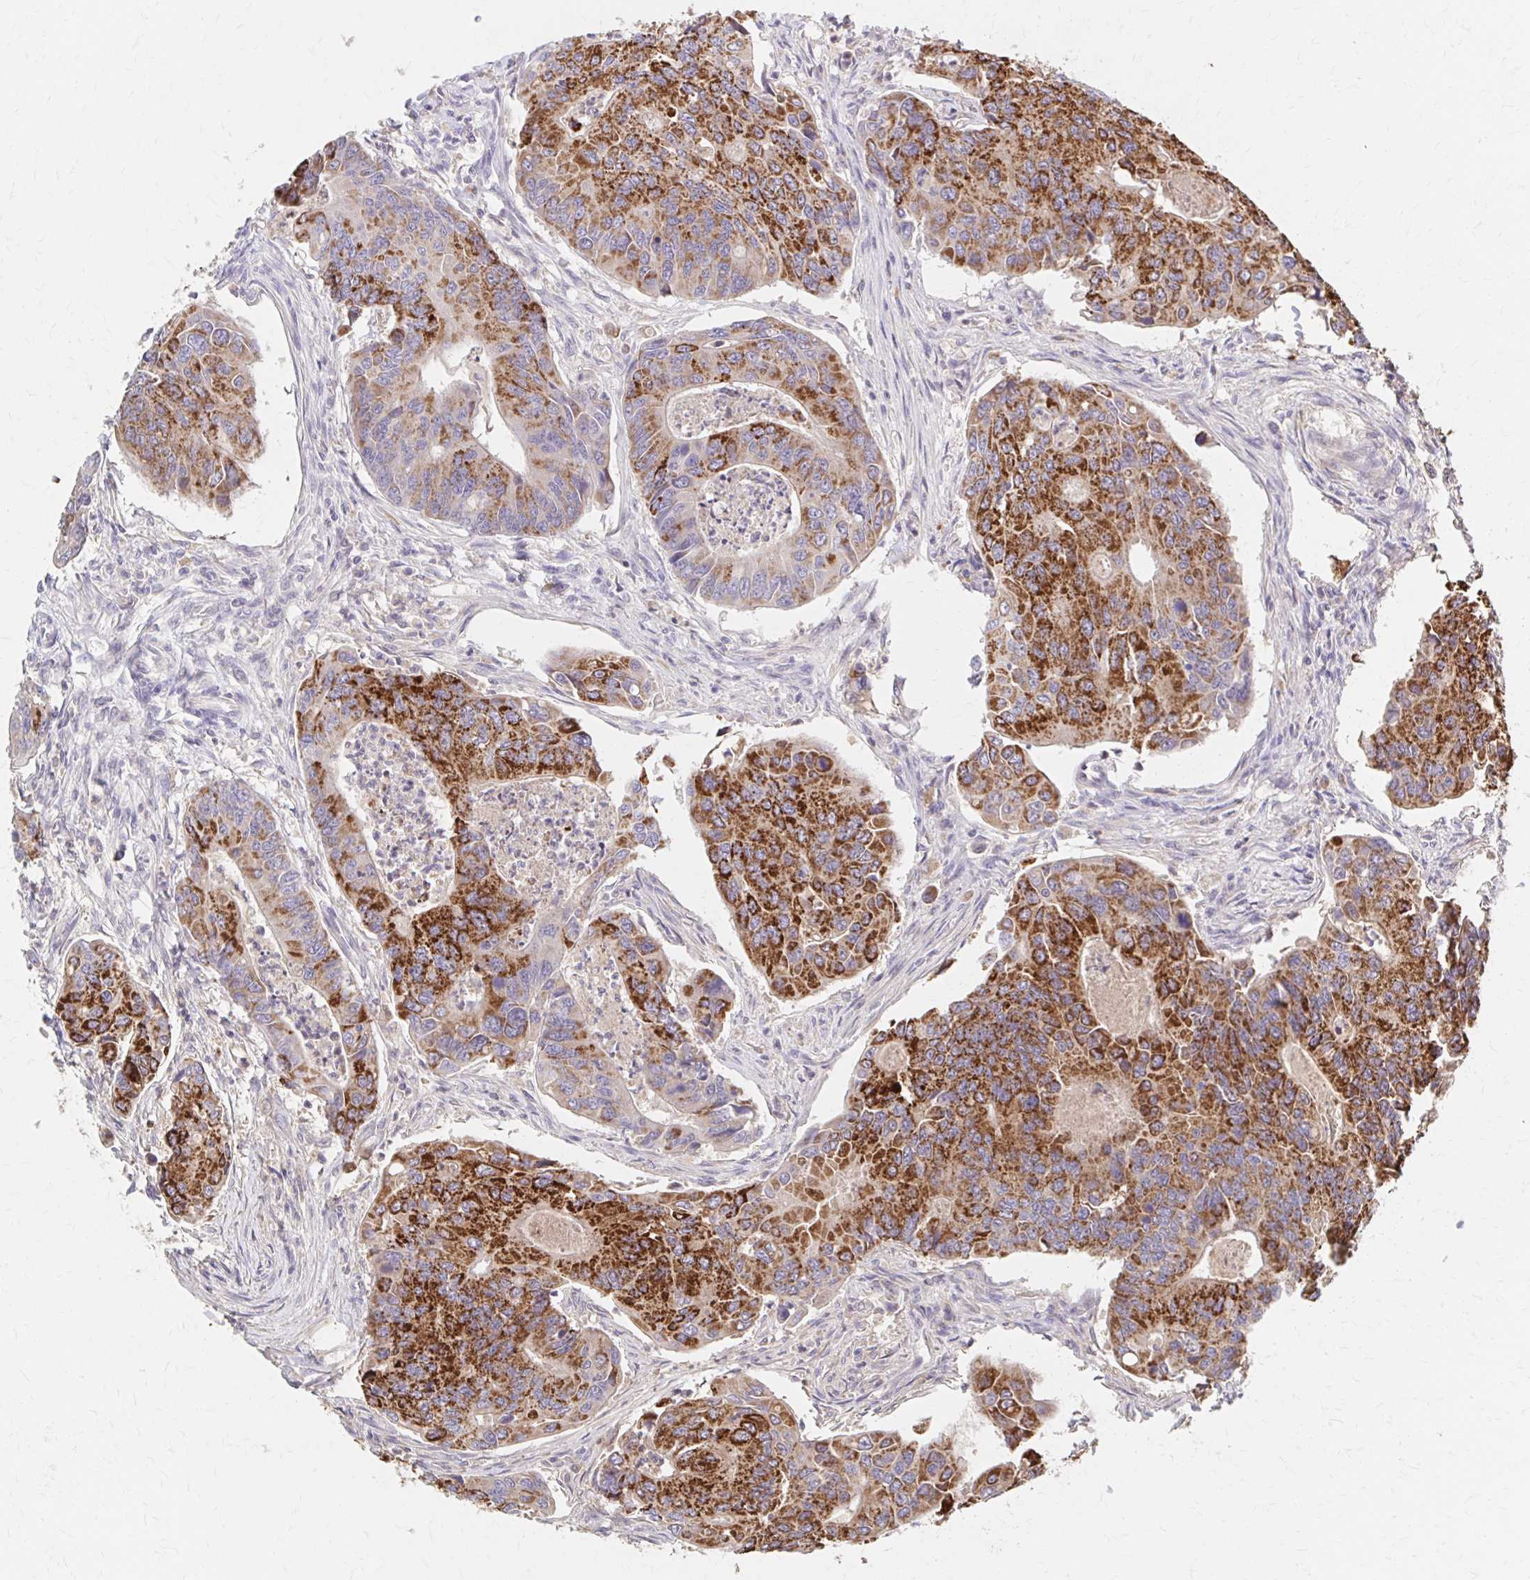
{"staining": {"intensity": "moderate", "quantity": ">75%", "location": "cytoplasmic/membranous"}, "tissue": "colorectal cancer", "cell_type": "Tumor cells", "image_type": "cancer", "snomed": [{"axis": "morphology", "description": "Adenocarcinoma, NOS"}, {"axis": "topography", "description": "Colon"}], "caption": "A brown stain shows moderate cytoplasmic/membranous positivity of a protein in colorectal cancer (adenocarcinoma) tumor cells.", "gene": "HMGCS2", "patient": {"sex": "female", "age": 67}}